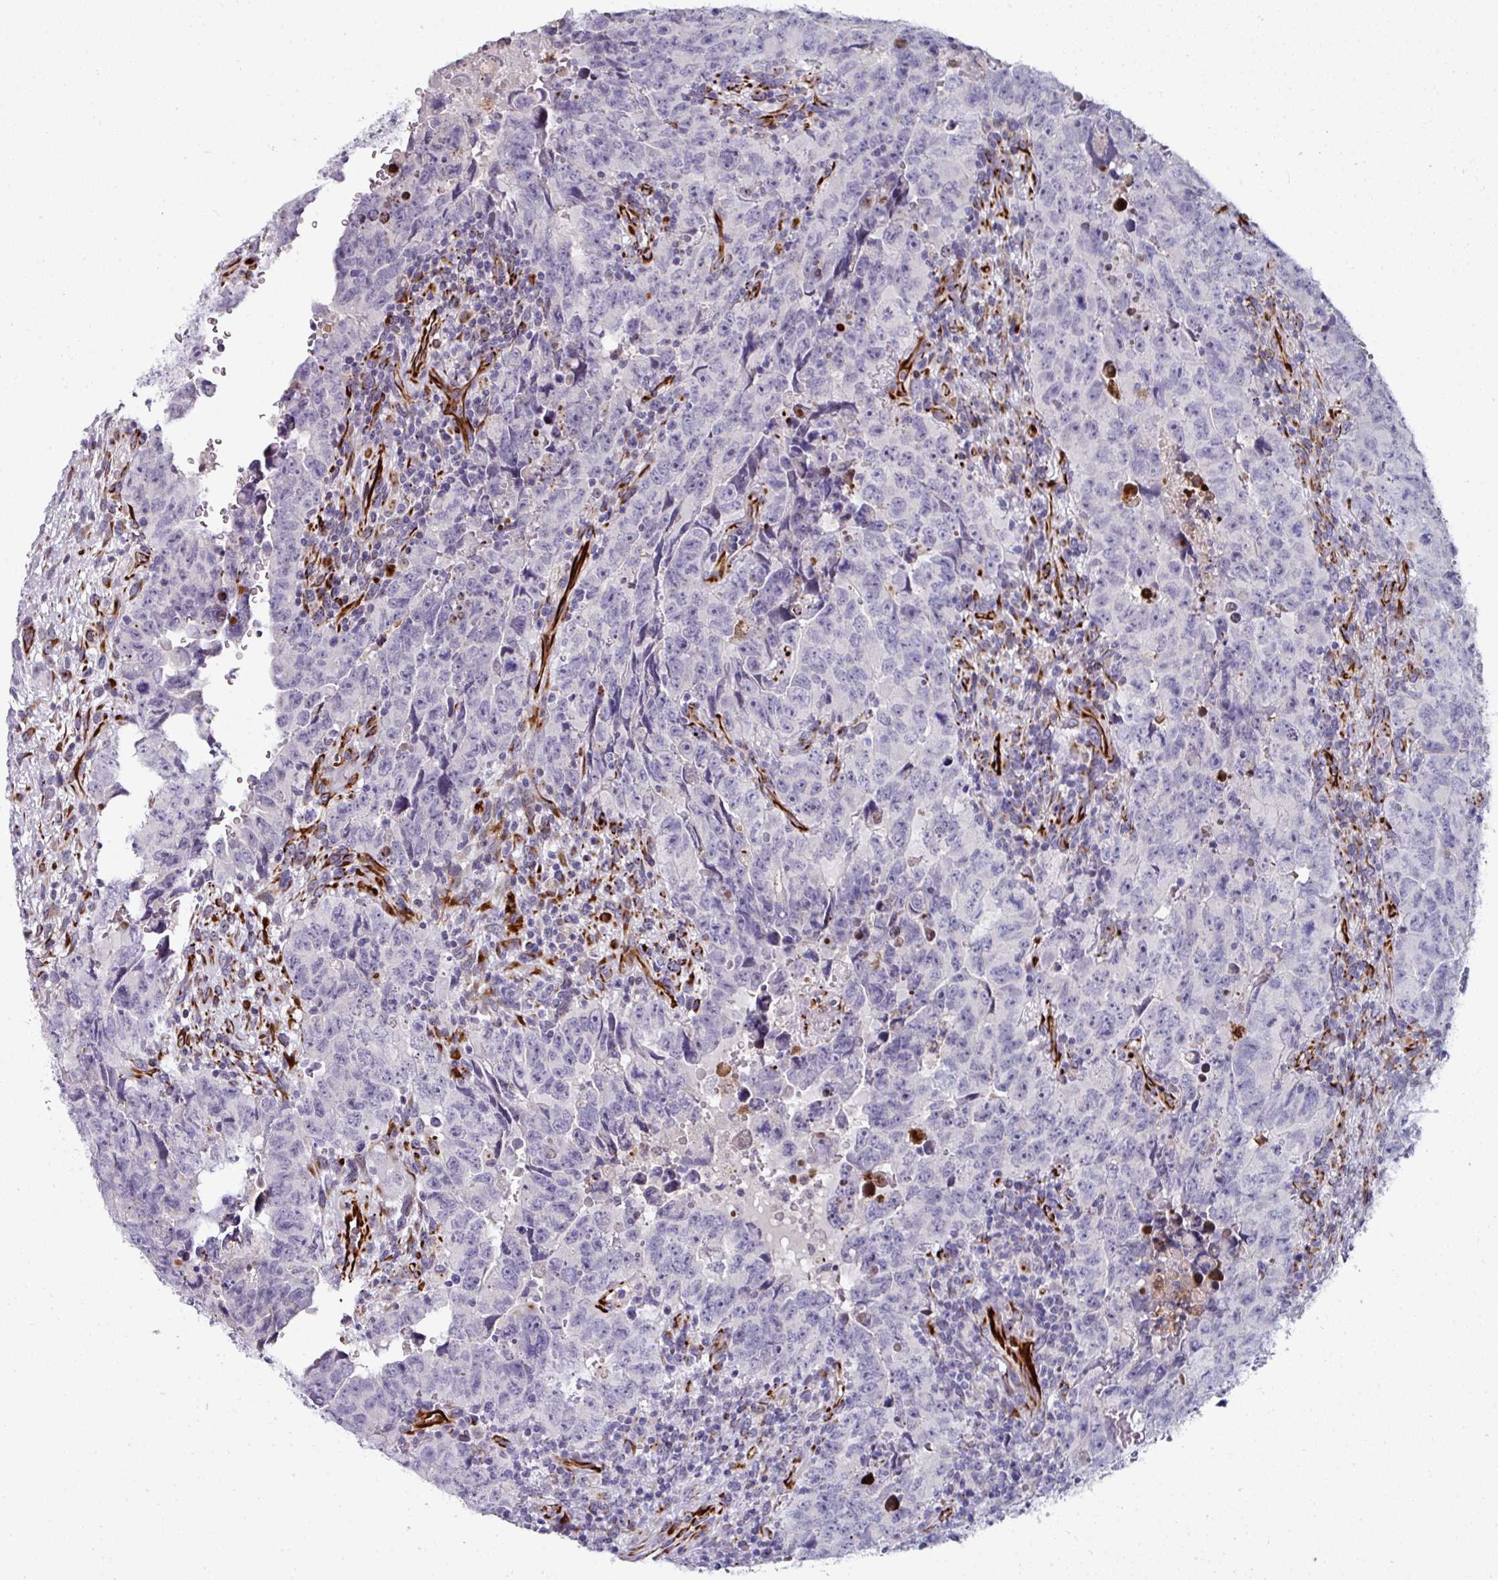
{"staining": {"intensity": "negative", "quantity": "none", "location": "none"}, "tissue": "testis cancer", "cell_type": "Tumor cells", "image_type": "cancer", "snomed": [{"axis": "morphology", "description": "Carcinoma, Embryonal, NOS"}, {"axis": "topography", "description": "Testis"}], "caption": "A histopathology image of human testis cancer is negative for staining in tumor cells.", "gene": "TMPRSS9", "patient": {"sex": "male", "age": 24}}